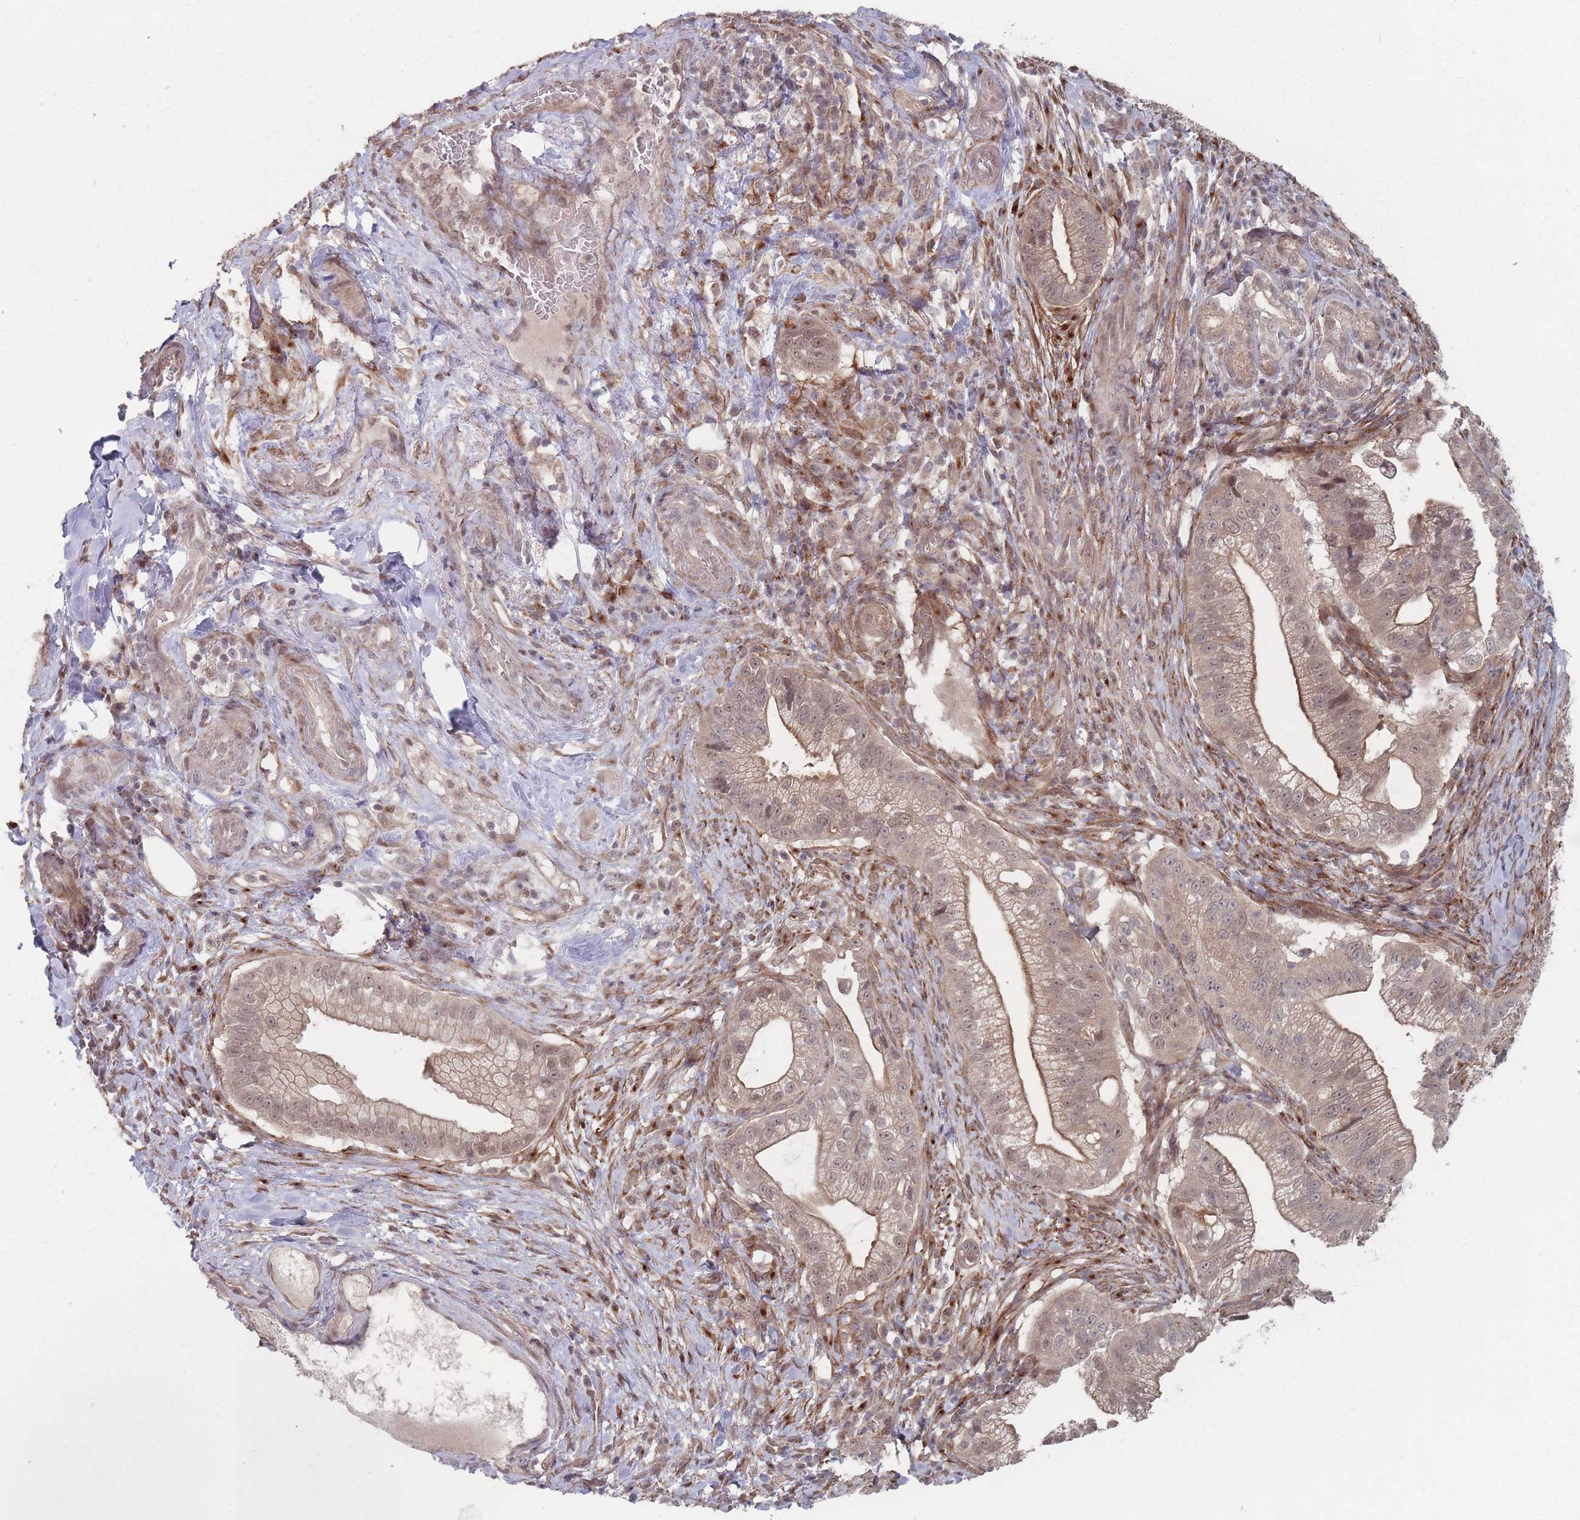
{"staining": {"intensity": "weak", "quantity": ">75%", "location": "cytoplasmic/membranous,nuclear"}, "tissue": "pancreatic cancer", "cell_type": "Tumor cells", "image_type": "cancer", "snomed": [{"axis": "morphology", "description": "Adenocarcinoma, NOS"}, {"axis": "topography", "description": "Pancreas"}], "caption": "Weak cytoplasmic/membranous and nuclear expression is appreciated in approximately >75% of tumor cells in pancreatic cancer (adenocarcinoma).", "gene": "CNTRL", "patient": {"sex": "male", "age": 70}}